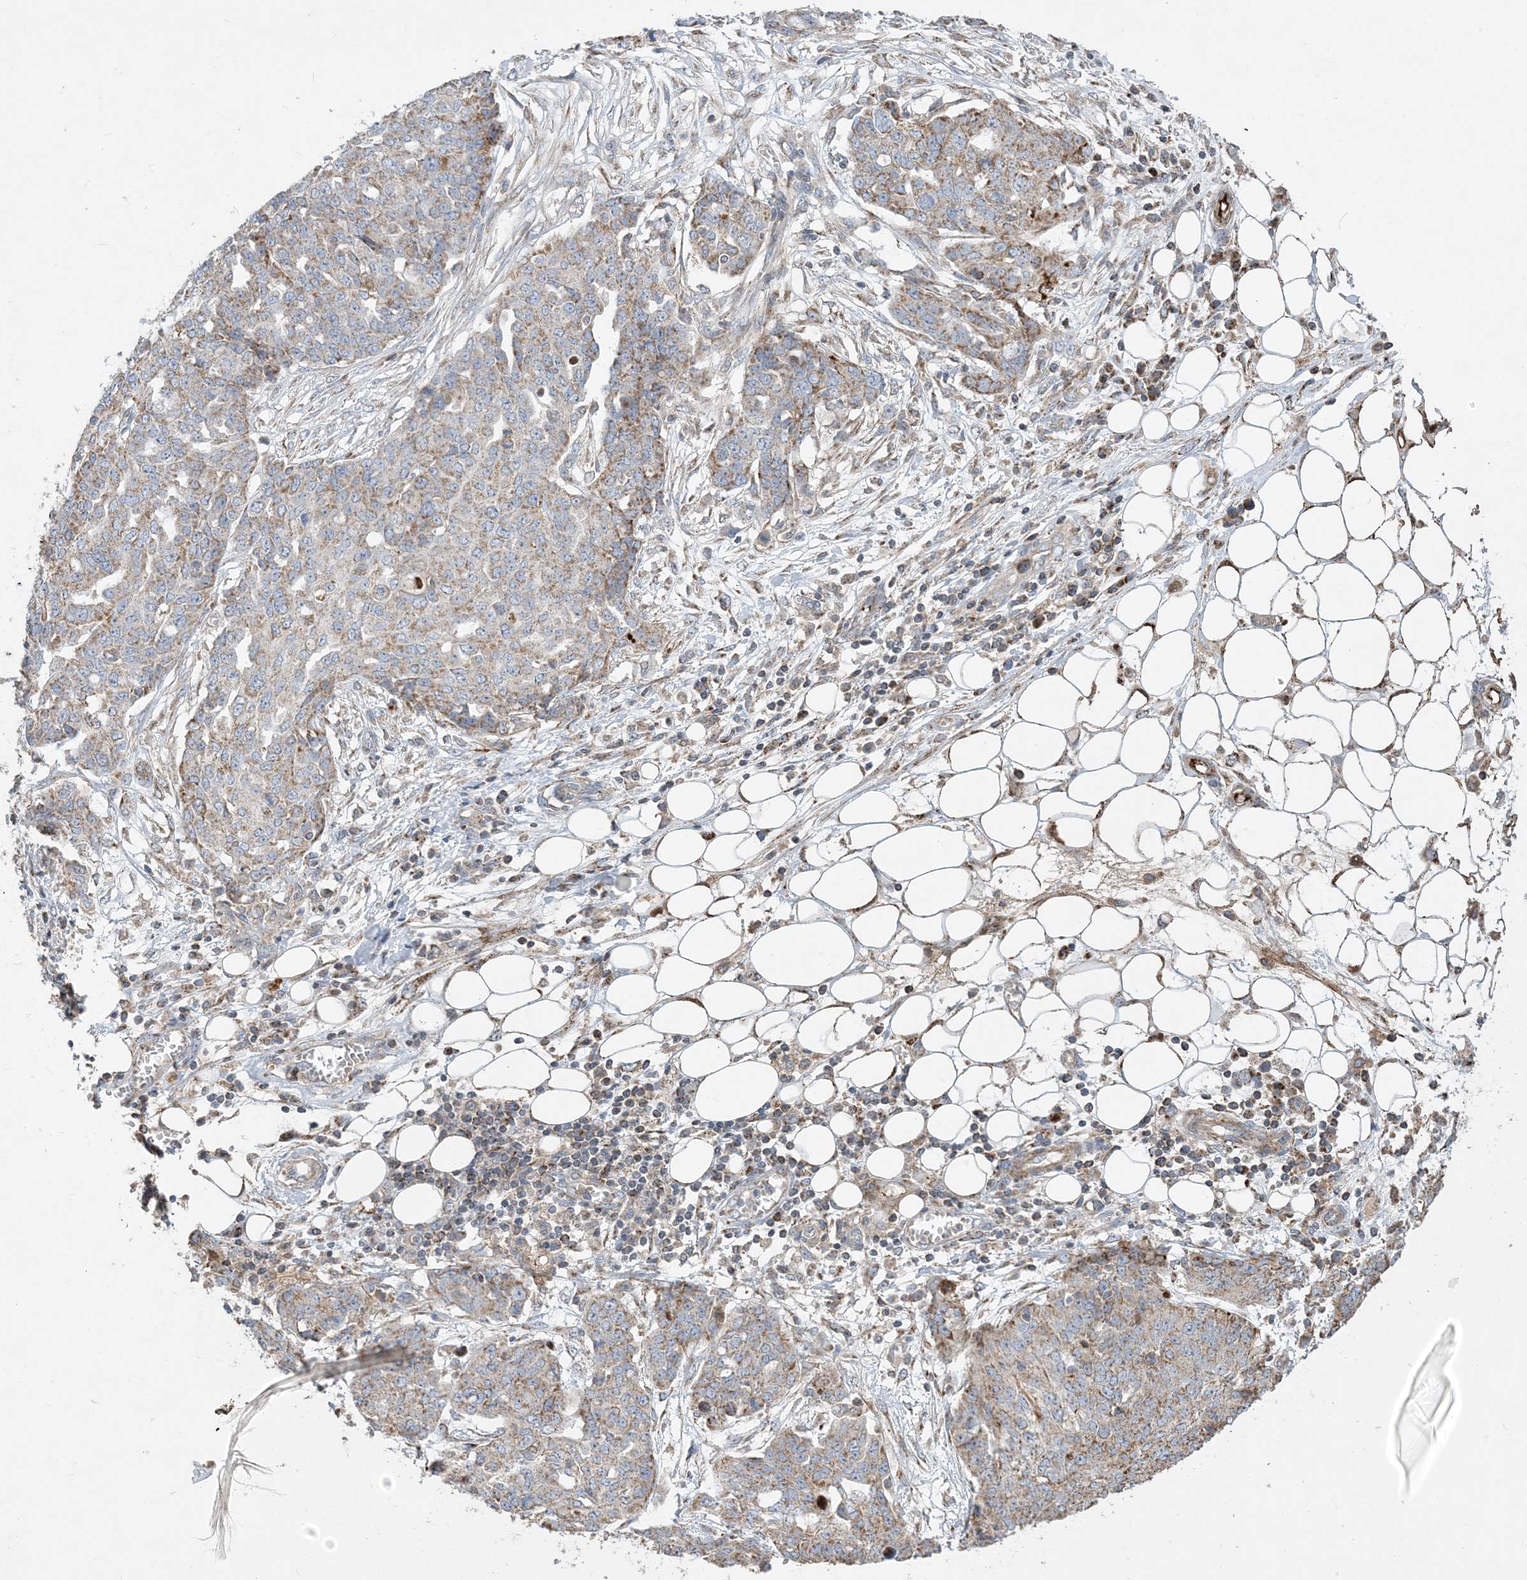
{"staining": {"intensity": "weak", "quantity": ">75%", "location": "cytoplasmic/membranous"}, "tissue": "ovarian cancer", "cell_type": "Tumor cells", "image_type": "cancer", "snomed": [{"axis": "morphology", "description": "Cystadenocarcinoma, serous, NOS"}, {"axis": "topography", "description": "Soft tissue"}, {"axis": "topography", "description": "Ovary"}], "caption": "An immunohistochemistry photomicrograph of neoplastic tissue is shown. Protein staining in brown shows weak cytoplasmic/membranous positivity in ovarian cancer within tumor cells.", "gene": "ECHDC1", "patient": {"sex": "female", "age": 57}}